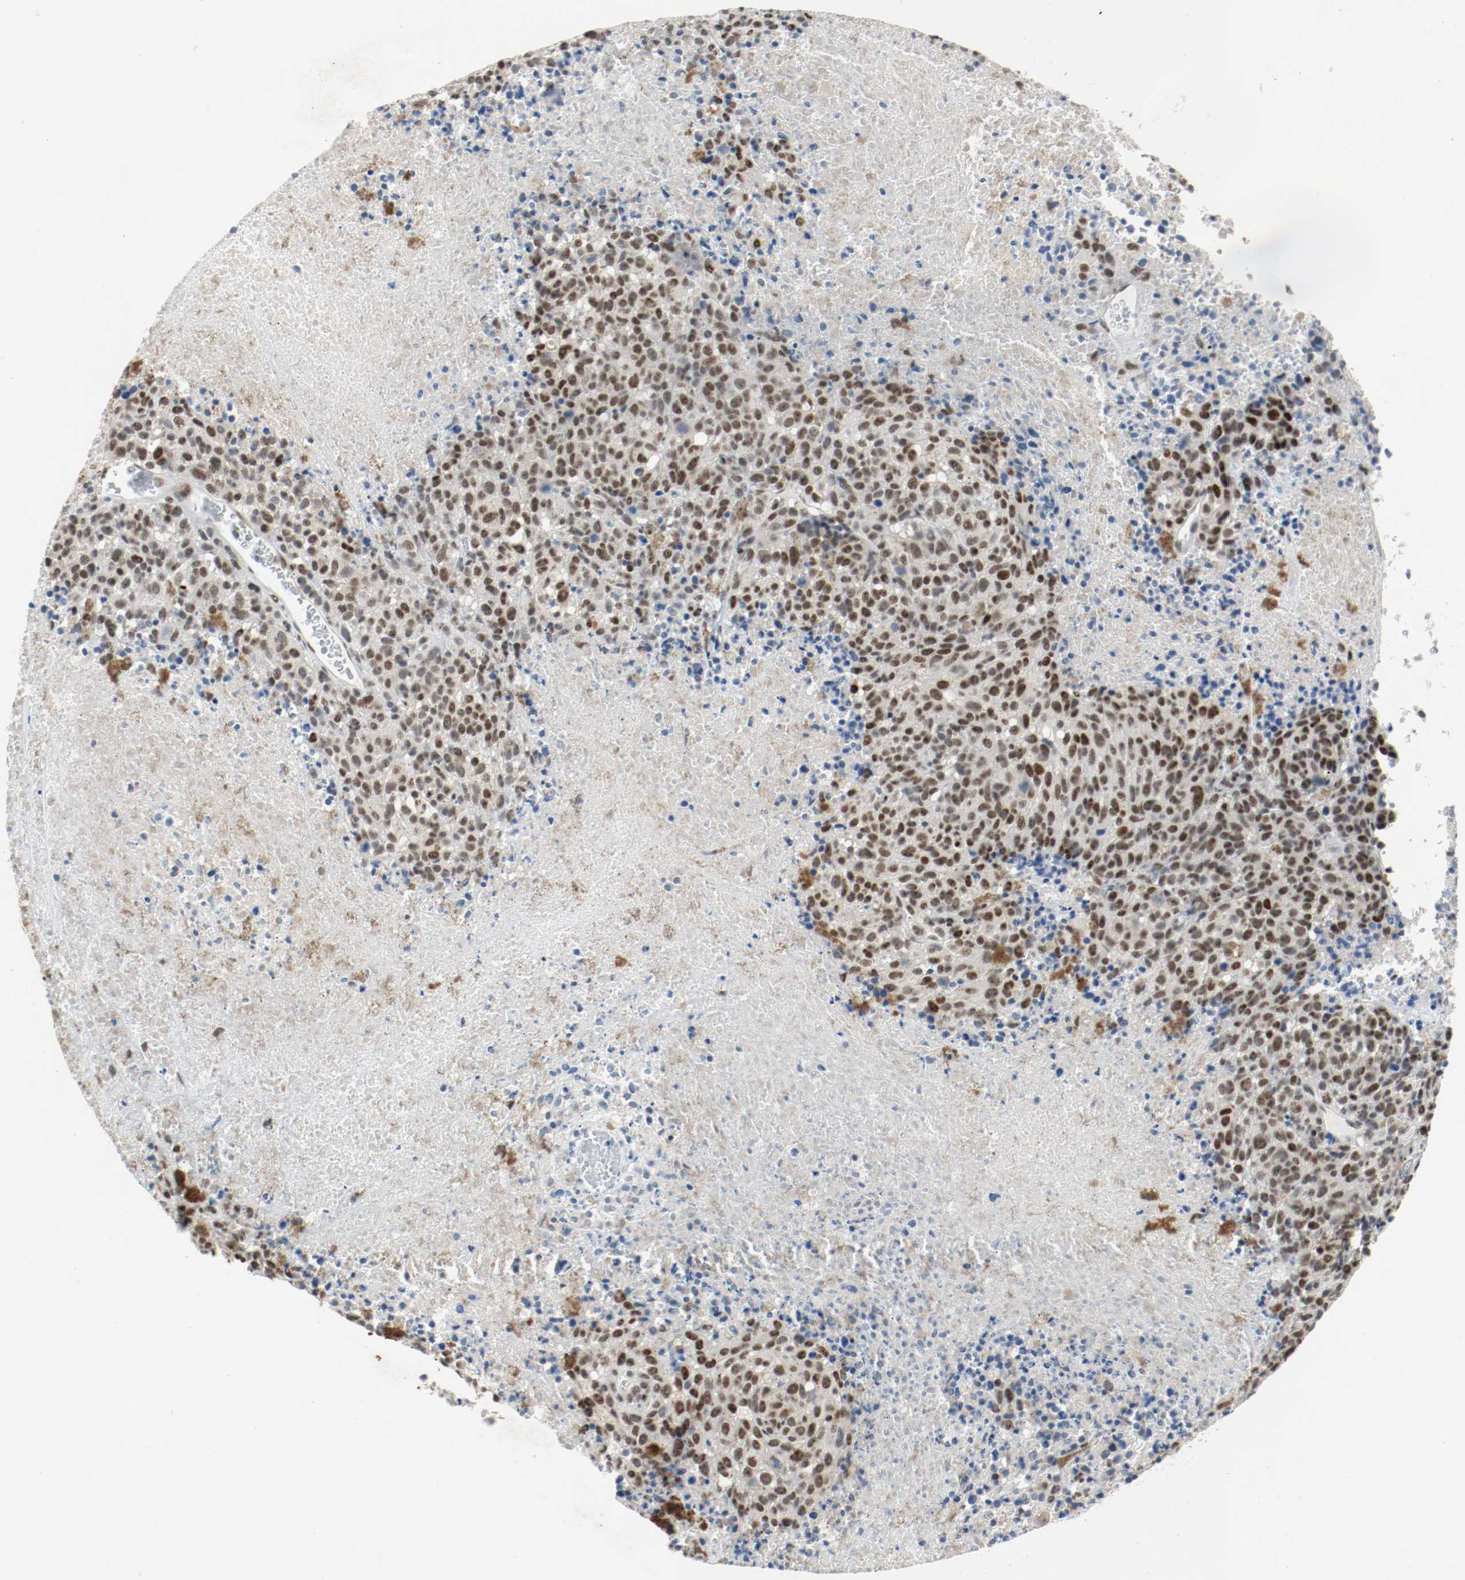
{"staining": {"intensity": "moderate", "quantity": "25%-75%", "location": "nuclear"}, "tissue": "melanoma", "cell_type": "Tumor cells", "image_type": "cancer", "snomed": [{"axis": "morphology", "description": "Malignant melanoma, Metastatic site"}, {"axis": "topography", "description": "Cerebral cortex"}], "caption": "Malignant melanoma (metastatic site) stained for a protein exhibits moderate nuclear positivity in tumor cells. Immunohistochemistry (ihc) stains the protein of interest in brown and the nuclei are stained blue.", "gene": "ASH1L", "patient": {"sex": "female", "age": 52}}